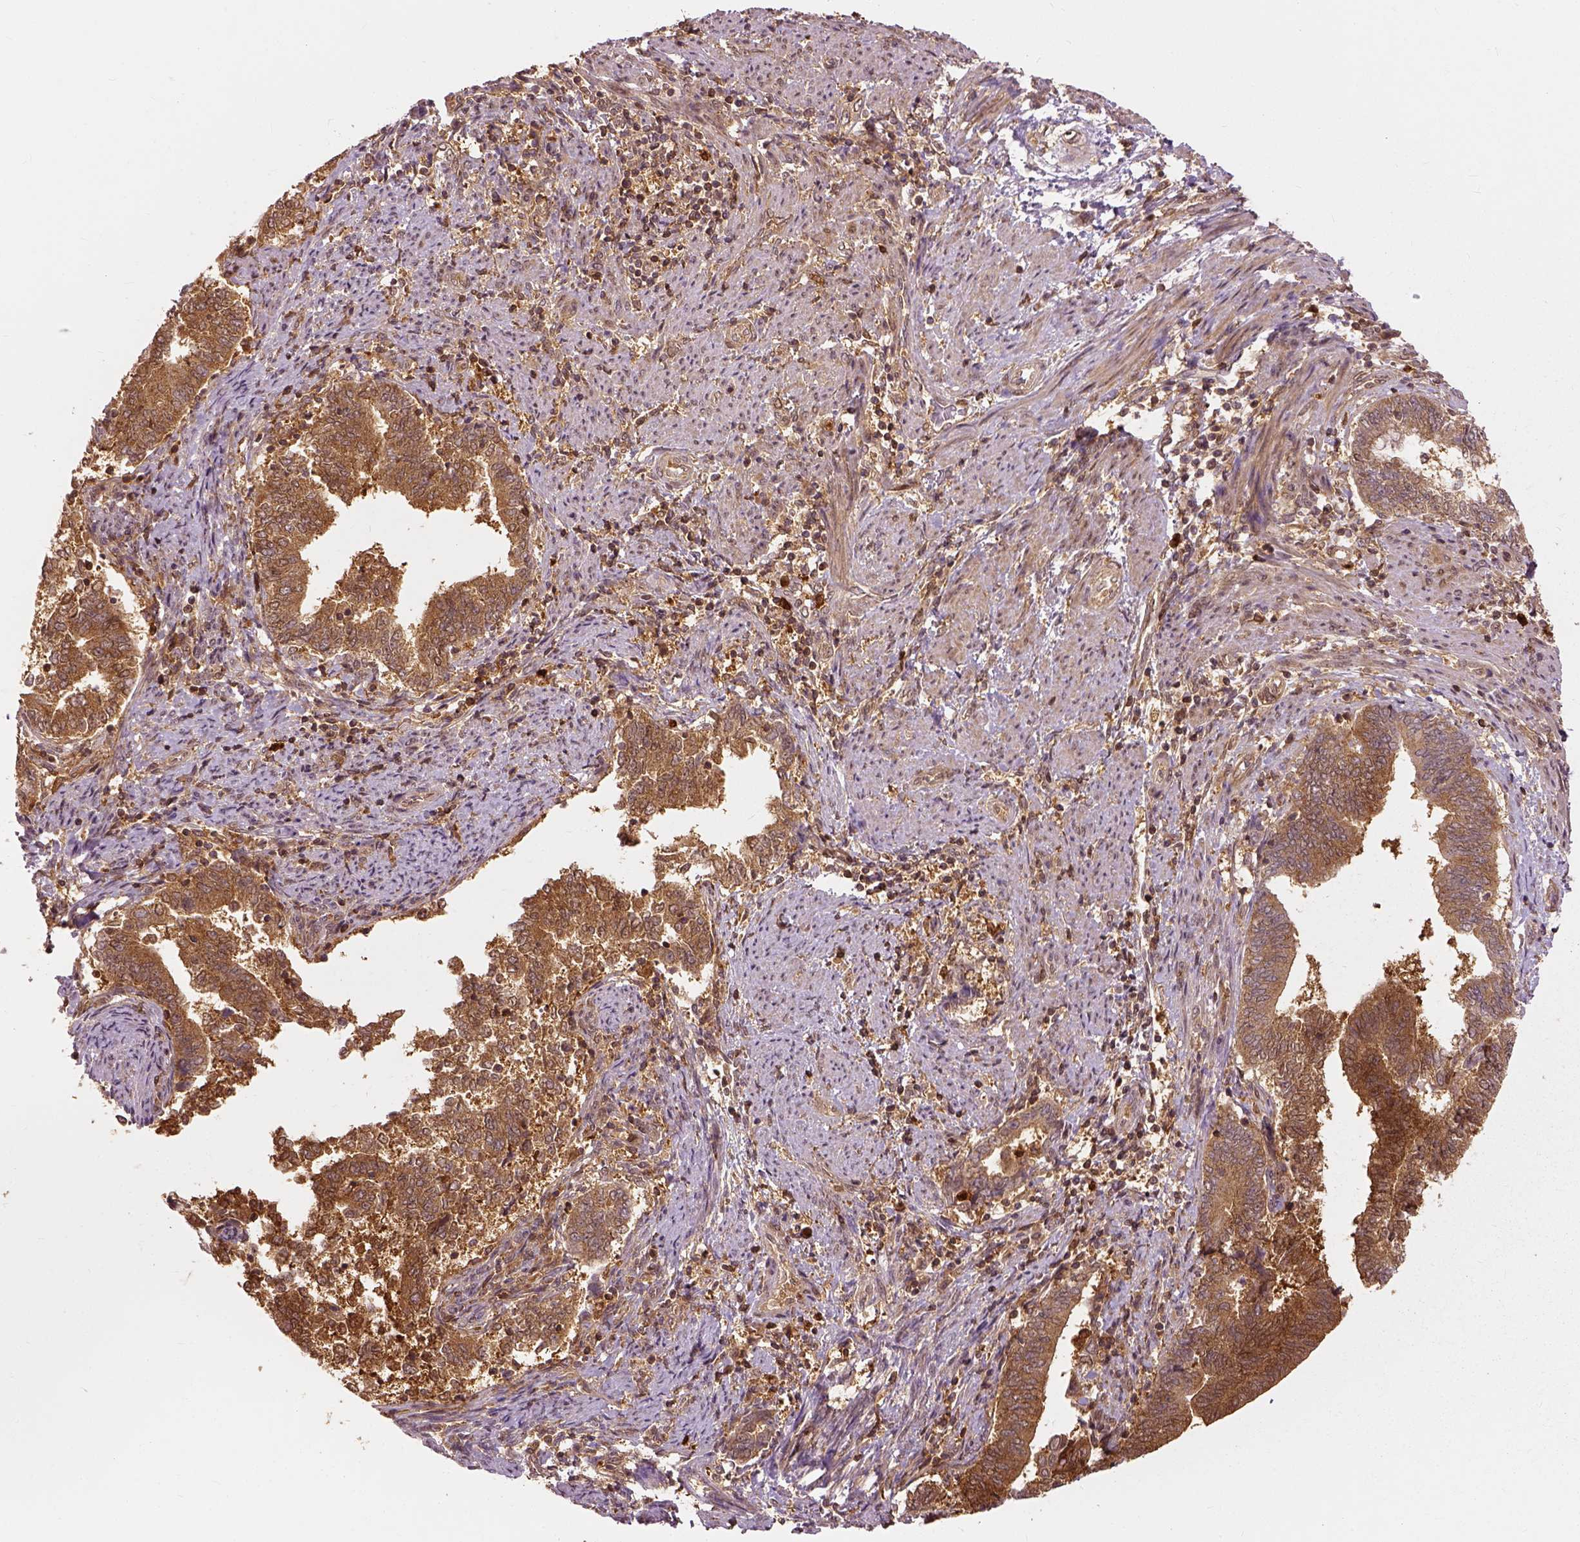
{"staining": {"intensity": "moderate", "quantity": ">75%", "location": "cytoplasmic/membranous"}, "tissue": "endometrial cancer", "cell_type": "Tumor cells", "image_type": "cancer", "snomed": [{"axis": "morphology", "description": "Adenocarcinoma, NOS"}, {"axis": "topography", "description": "Endometrium"}], "caption": "IHC photomicrograph of adenocarcinoma (endometrial) stained for a protein (brown), which reveals medium levels of moderate cytoplasmic/membranous positivity in approximately >75% of tumor cells.", "gene": "GPI", "patient": {"sex": "female", "age": 65}}